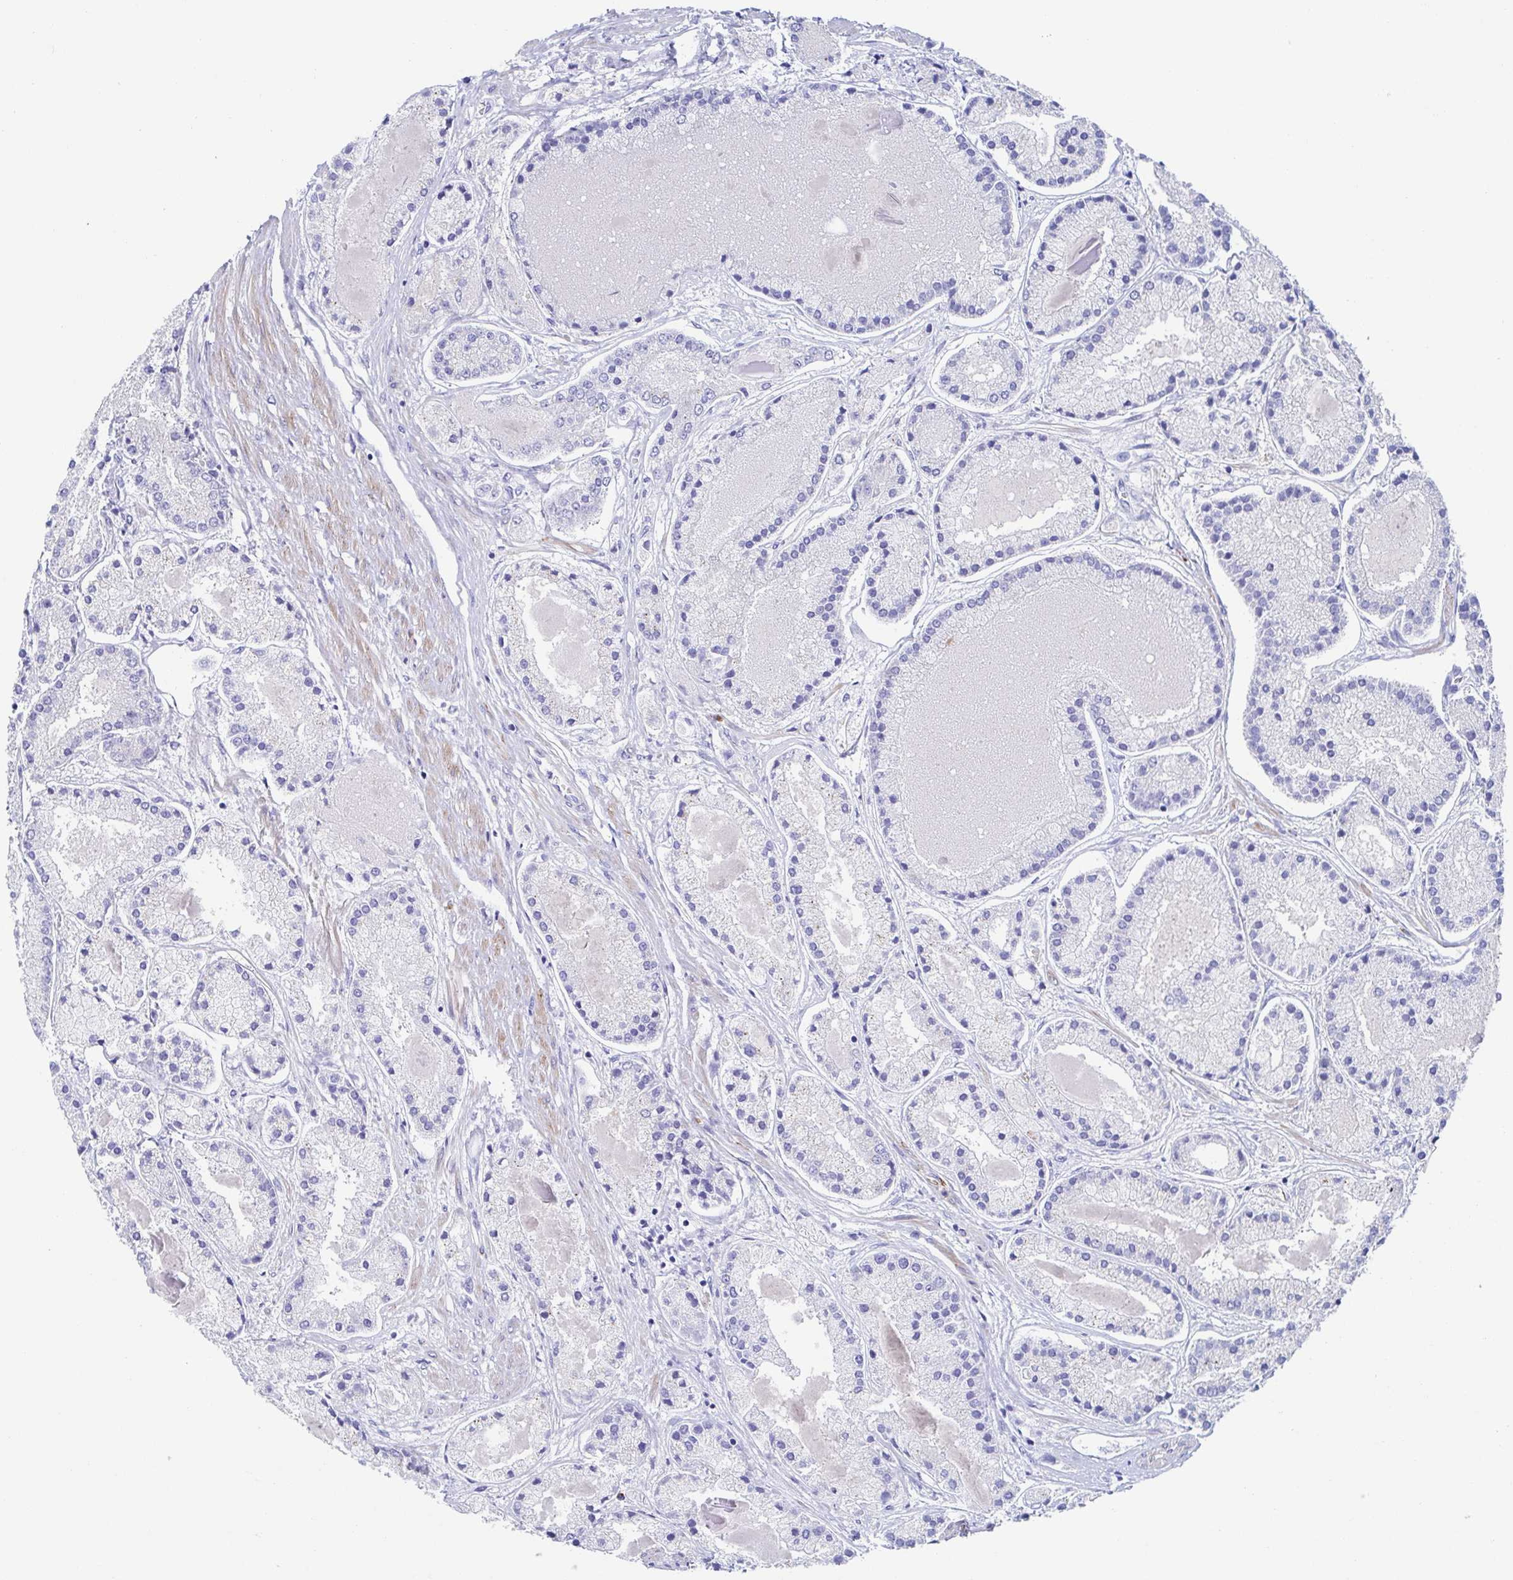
{"staining": {"intensity": "negative", "quantity": "none", "location": "none"}, "tissue": "prostate cancer", "cell_type": "Tumor cells", "image_type": "cancer", "snomed": [{"axis": "morphology", "description": "Adenocarcinoma, High grade"}, {"axis": "topography", "description": "Prostate"}], "caption": "High-grade adenocarcinoma (prostate) was stained to show a protein in brown. There is no significant expression in tumor cells. (Stains: DAB immunohistochemistry with hematoxylin counter stain, Microscopy: brightfield microscopy at high magnification).", "gene": "CDH2", "patient": {"sex": "male", "age": 67}}